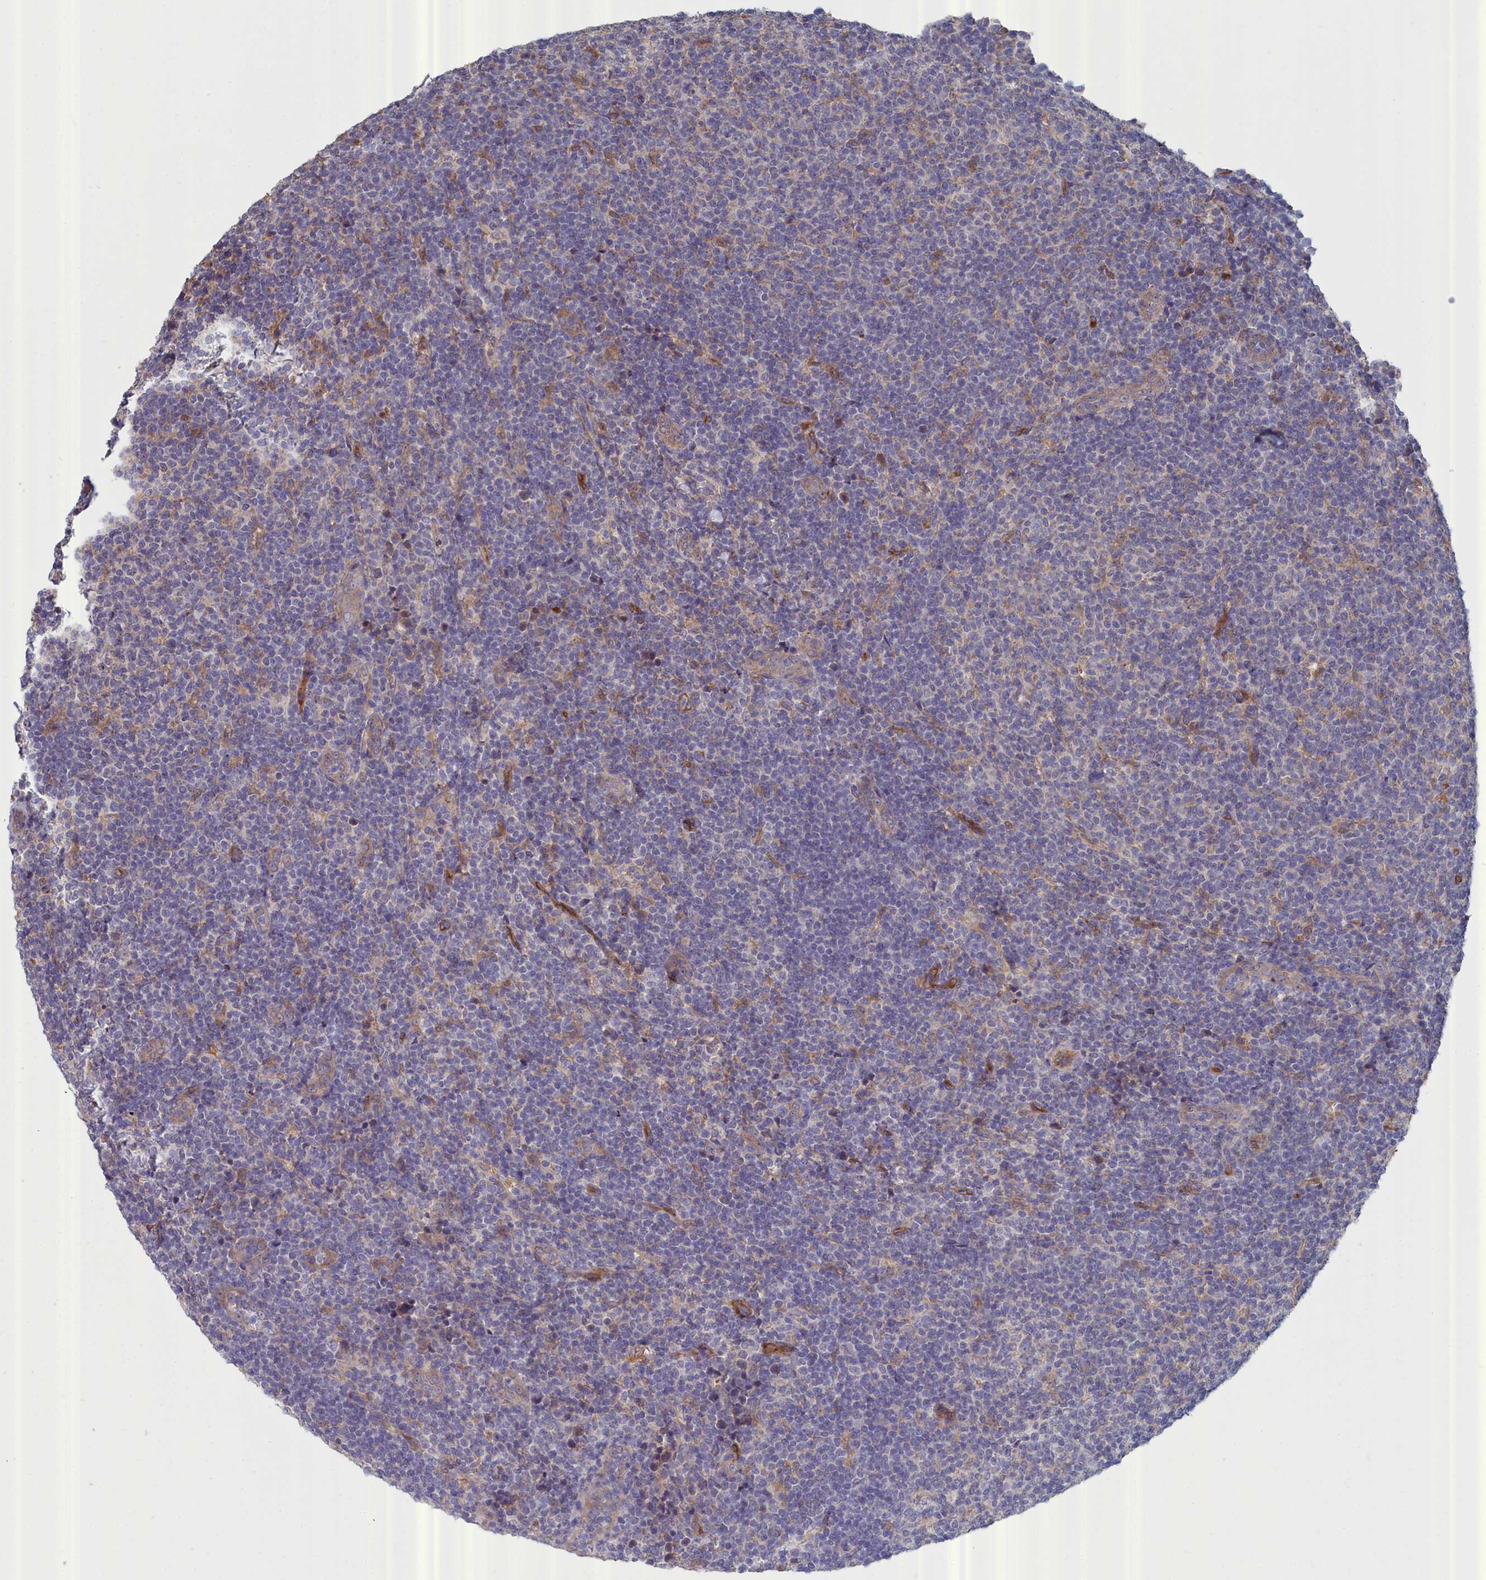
{"staining": {"intensity": "negative", "quantity": "none", "location": "none"}, "tissue": "lymphoma", "cell_type": "Tumor cells", "image_type": "cancer", "snomed": [{"axis": "morphology", "description": "Malignant lymphoma, non-Hodgkin's type, Low grade"}, {"axis": "topography", "description": "Lymph node"}], "caption": "Immunohistochemistry (IHC) photomicrograph of neoplastic tissue: lymphoma stained with DAB reveals no significant protein expression in tumor cells.", "gene": "RDX", "patient": {"sex": "male", "age": 66}}